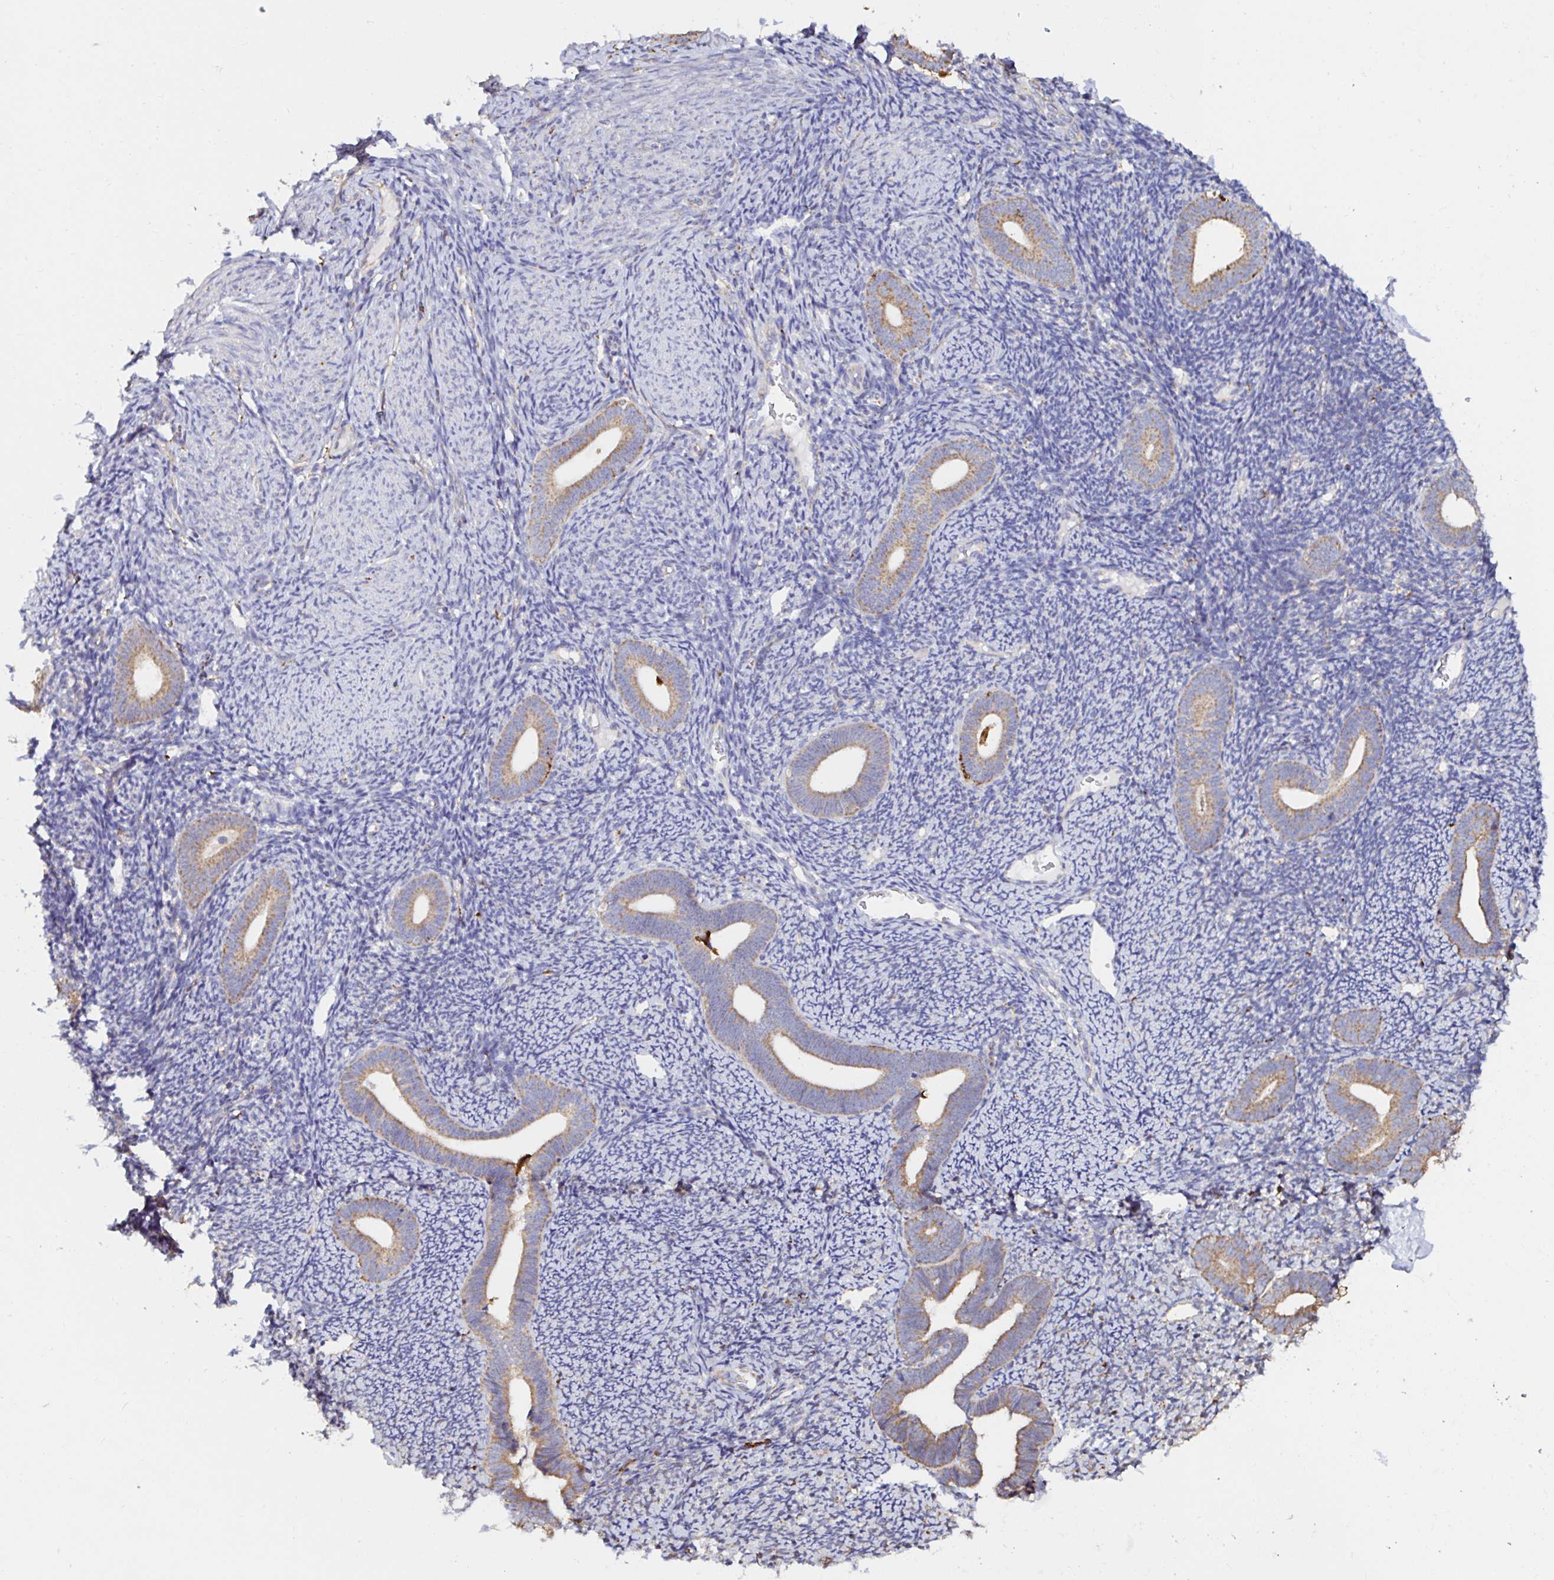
{"staining": {"intensity": "negative", "quantity": "none", "location": "none"}, "tissue": "endometrium", "cell_type": "Cells in endometrial stroma", "image_type": "normal", "snomed": [{"axis": "morphology", "description": "Normal tissue, NOS"}, {"axis": "topography", "description": "Endometrium"}], "caption": "DAB immunohistochemical staining of benign endometrium displays no significant staining in cells in endometrial stroma.", "gene": "MSR1", "patient": {"sex": "female", "age": 39}}